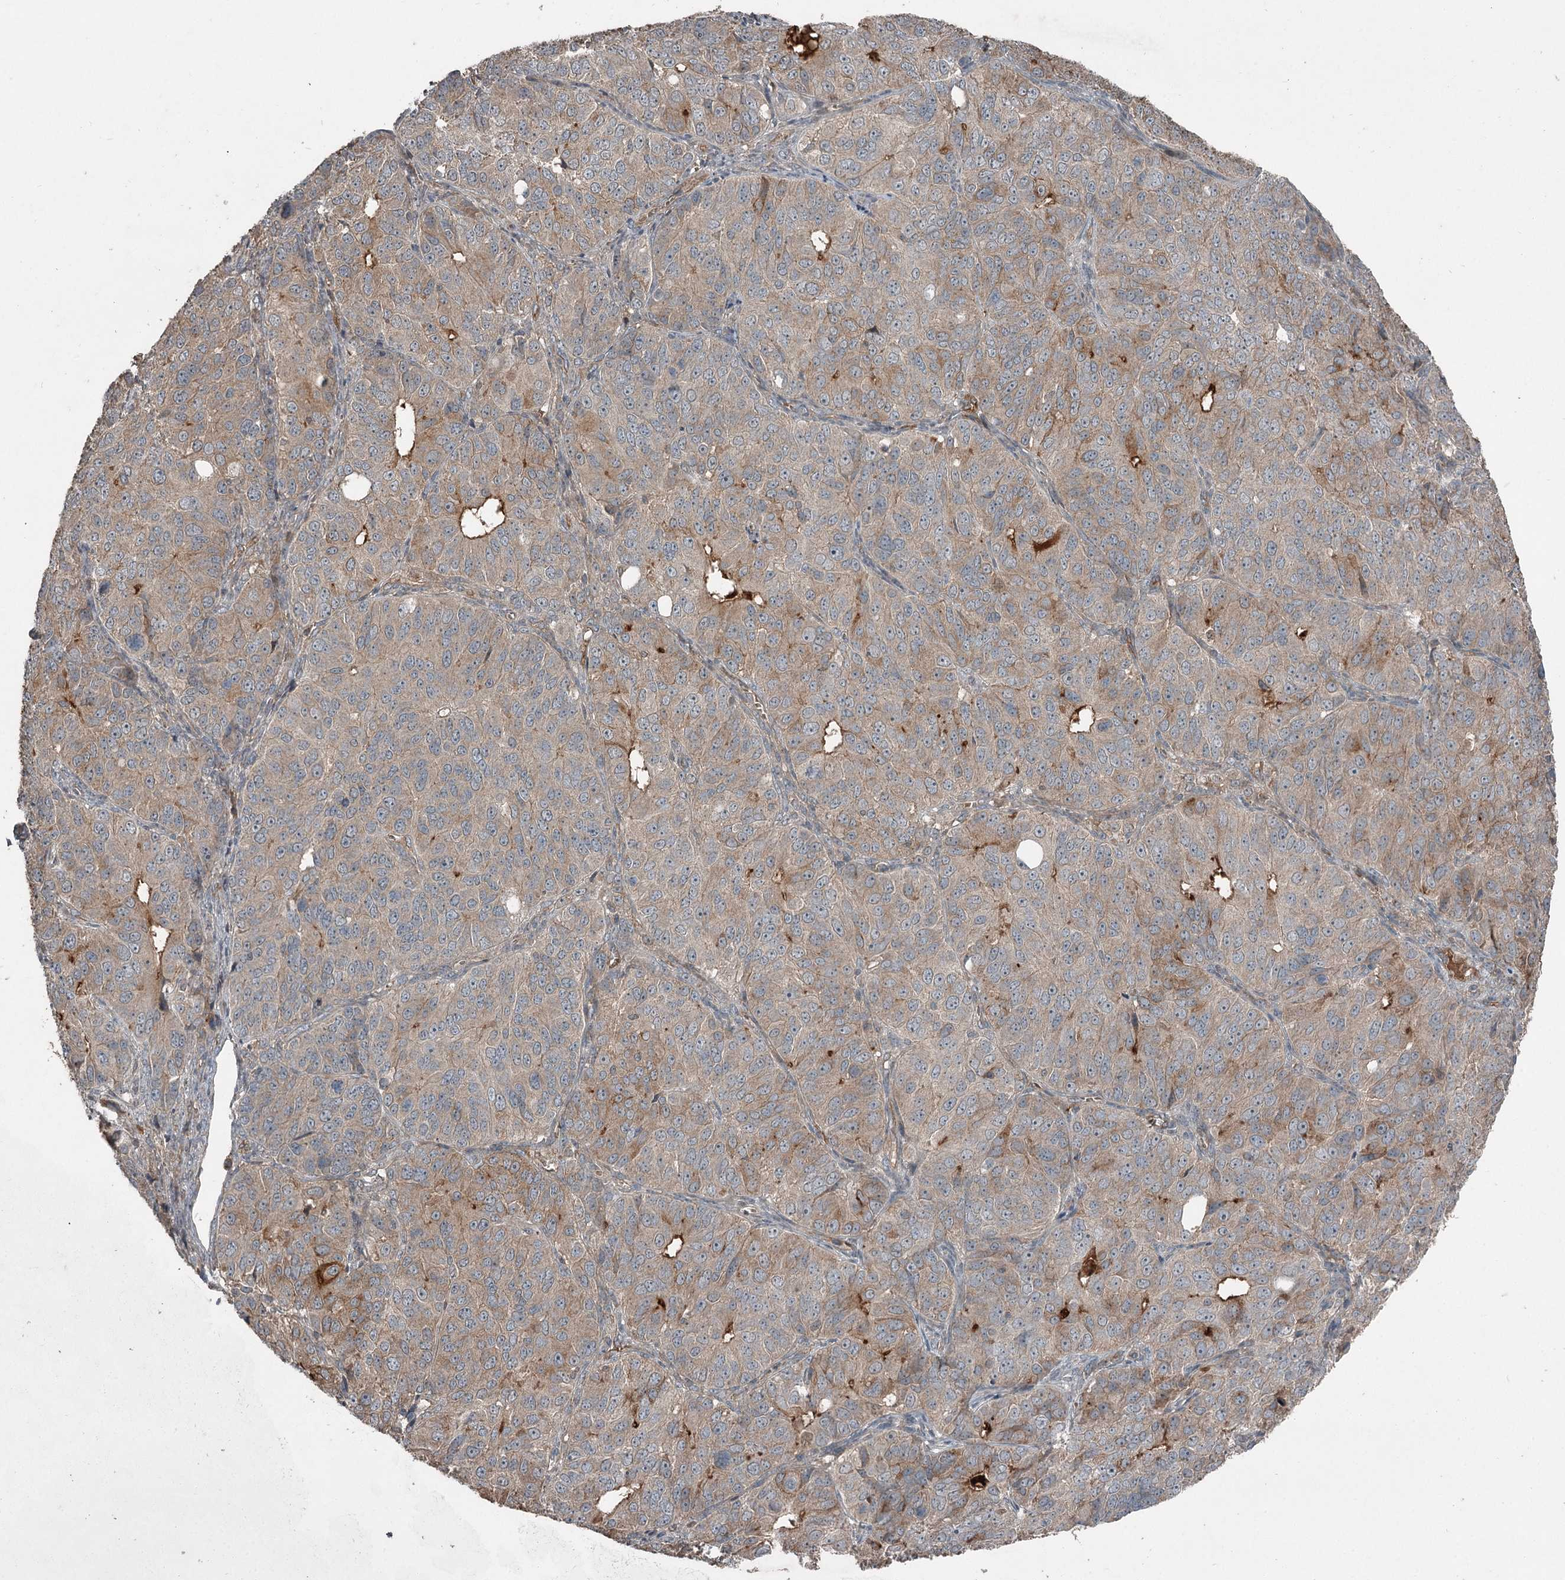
{"staining": {"intensity": "weak", "quantity": "25%-75%", "location": "cytoplasmic/membranous"}, "tissue": "ovarian cancer", "cell_type": "Tumor cells", "image_type": "cancer", "snomed": [{"axis": "morphology", "description": "Carcinoma, endometroid"}, {"axis": "topography", "description": "Ovary"}], "caption": "Immunohistochemical staining of human ovarian cancer exhibits low levels of weak cytoplasmic/membranous staining in about 25%-75% of tumor cells. The protein of interest is shown in brown color, while the nuclei are stained blue.", "gene": "SLC39A8", "patient": {"sex": "female", "age": 51}}